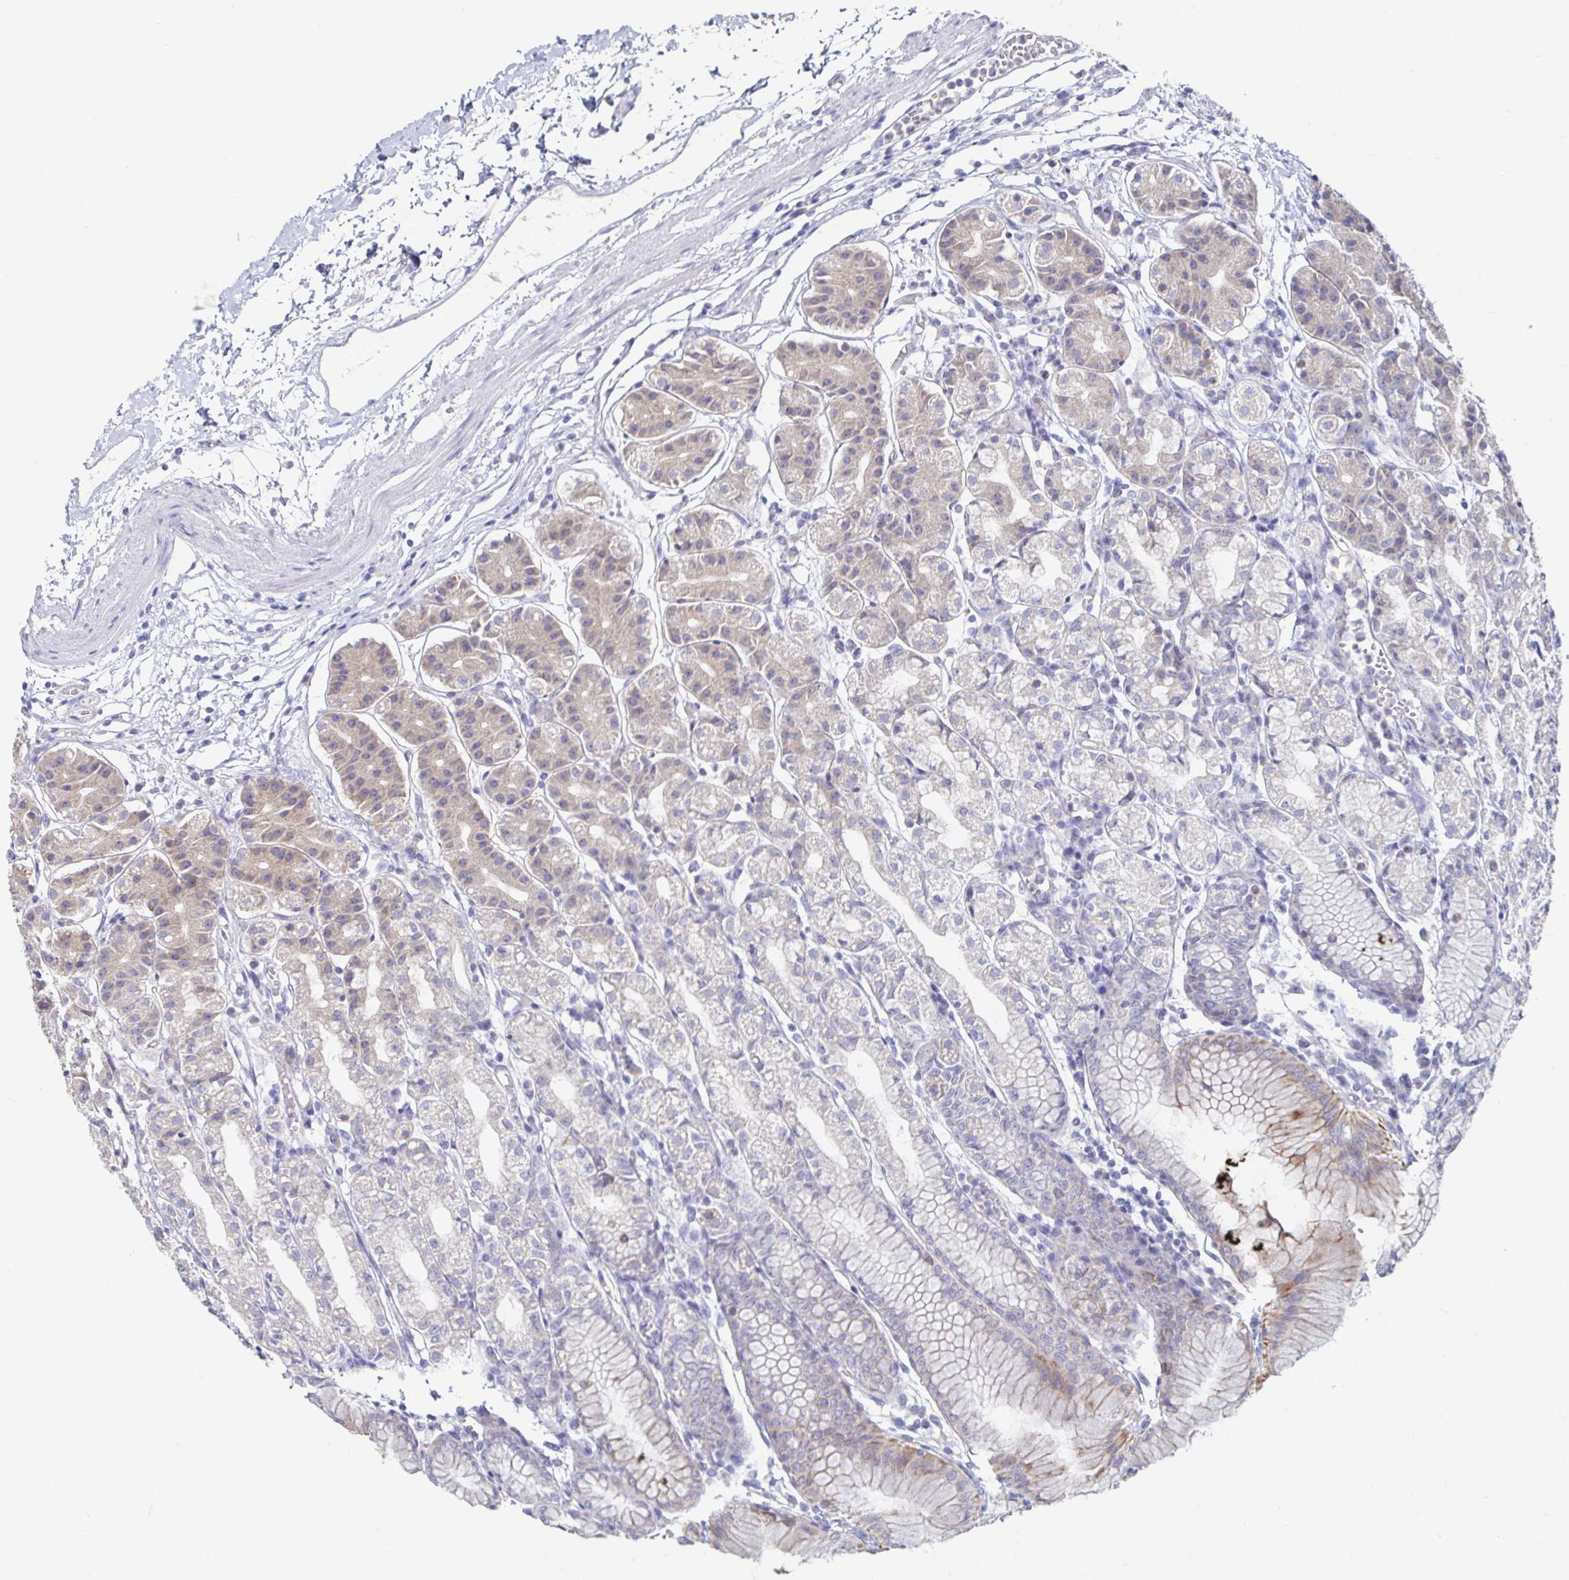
{"staining": {"intensity": "weak", "quantity": "25%-75%", "location": "cytoplasmic/membranous"}, "tissue": "stomach", "cell_type": "Glandular cells", "image_type": "normal", "snomed": [{"axis": "morphology", "description": "Normal tissue, NOS"}, {"axis": "topography", "description": "Stomach"}], "caption": "Immunohistochemistry (IHC) of benign stomach demonstrates low levels of weak cytoplasmic/membranous expression in approximately 25%-75% of glandular cells.", "gene": "SPPL3", "patient": {"sex": "female", "age": 57}}